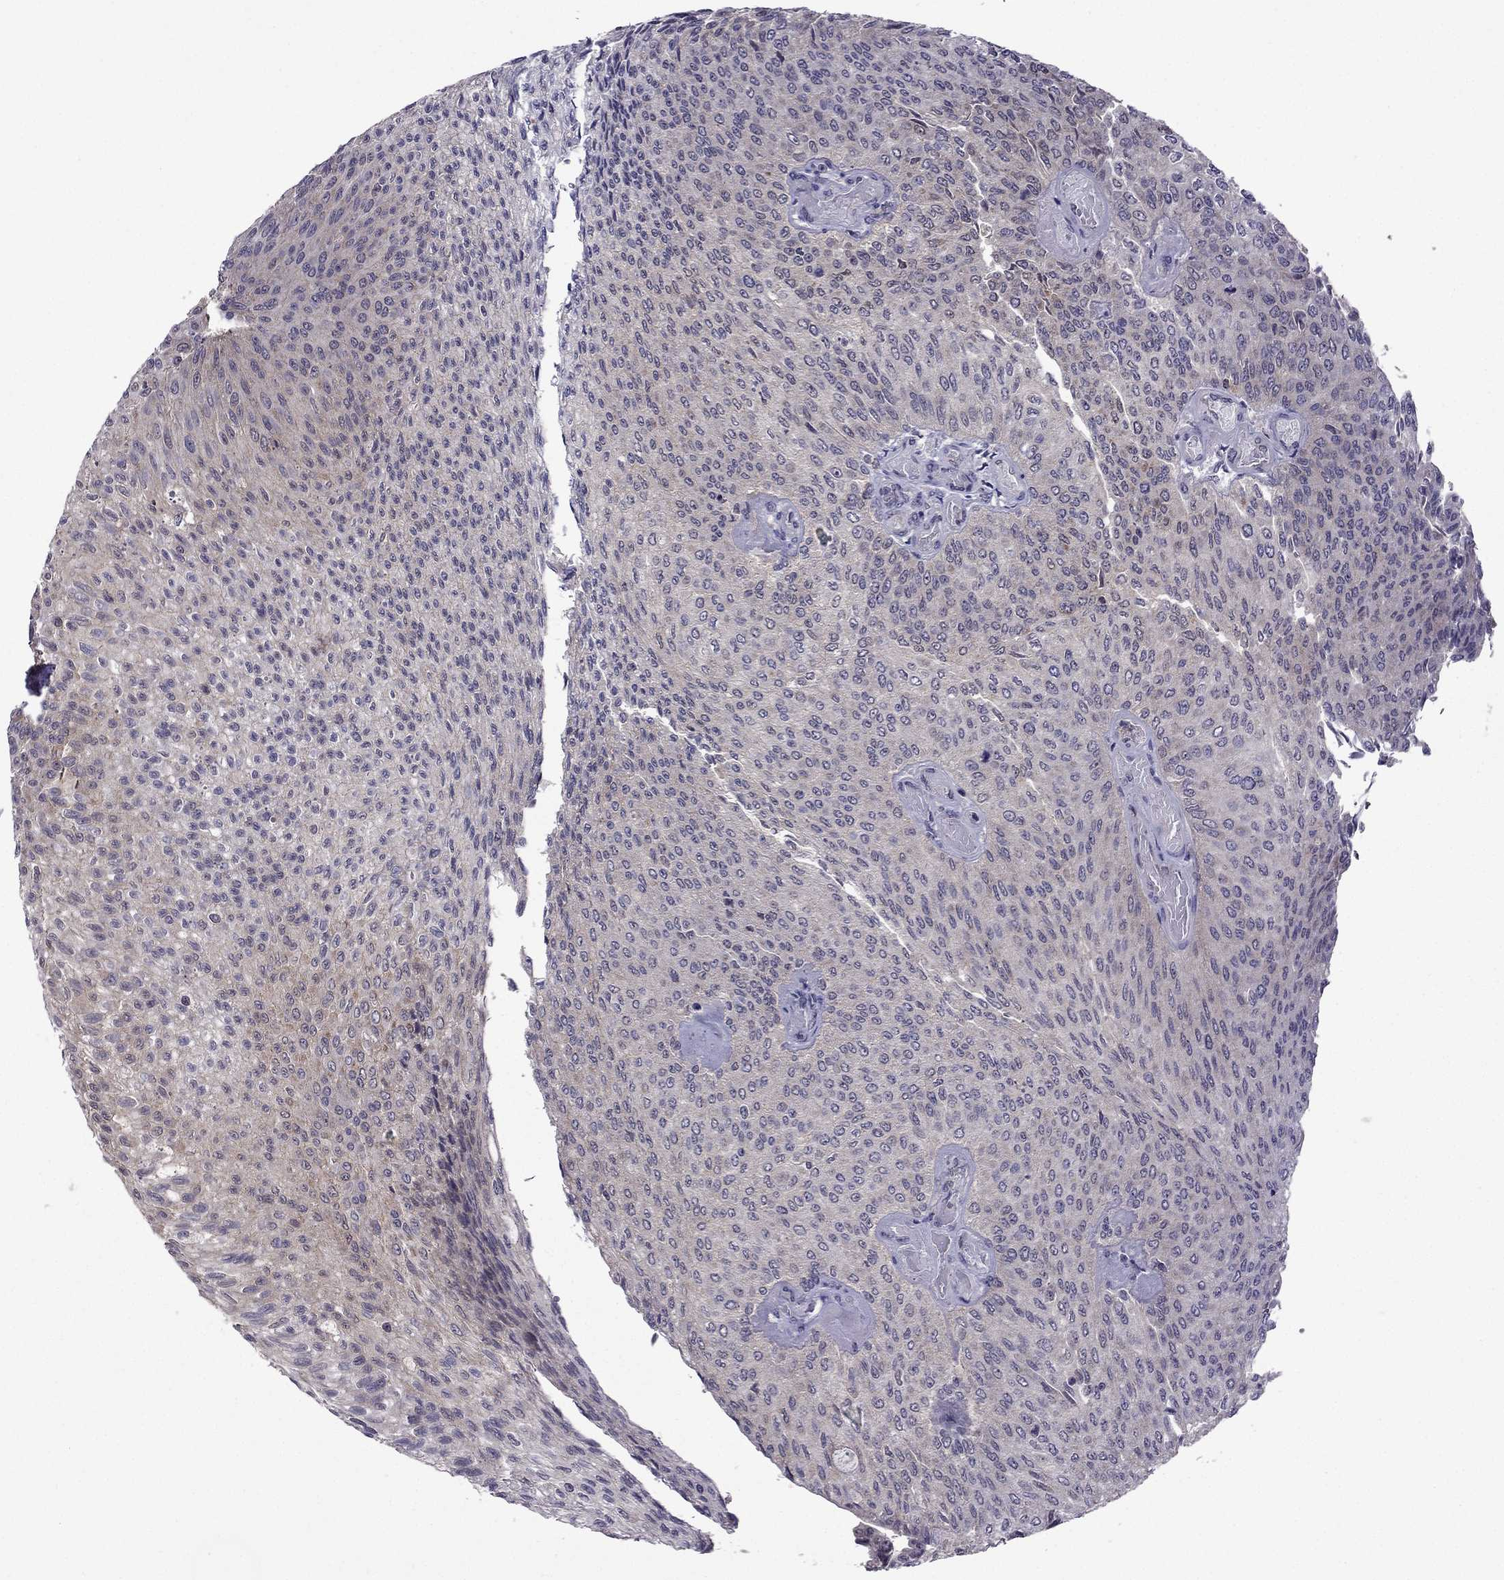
{"staining": {"intensity": "weak", "quantity": "25%-75%", "location": "cytoplasmic/membranous"}, "tissue": "urothelial cancer", "cell_type": "Tumor cells", "image_type": "cancer", "snomed": [{"axis": "morphology", "description": "Urothelial carcinoma, Low grade"}, {"axis": "topography", "description": "Ureter, NOS"}, {"axis": "topography", "description": "Urinary bladder"}], "caption": "Brown immunohistochemical staining in urothelial carcinoma (low-grade) reveals weak cytoplasmic/membranous positivity in approximately 25%-75% of tumor cells. The staining was performed using DAB (3,3'-diaminobenzidine), with brown indicating positive protein expression. Nuclei are stained blue with hematoxylin.", "gene": "CDK5", "patient": {"sex": "male", "age": 78}}